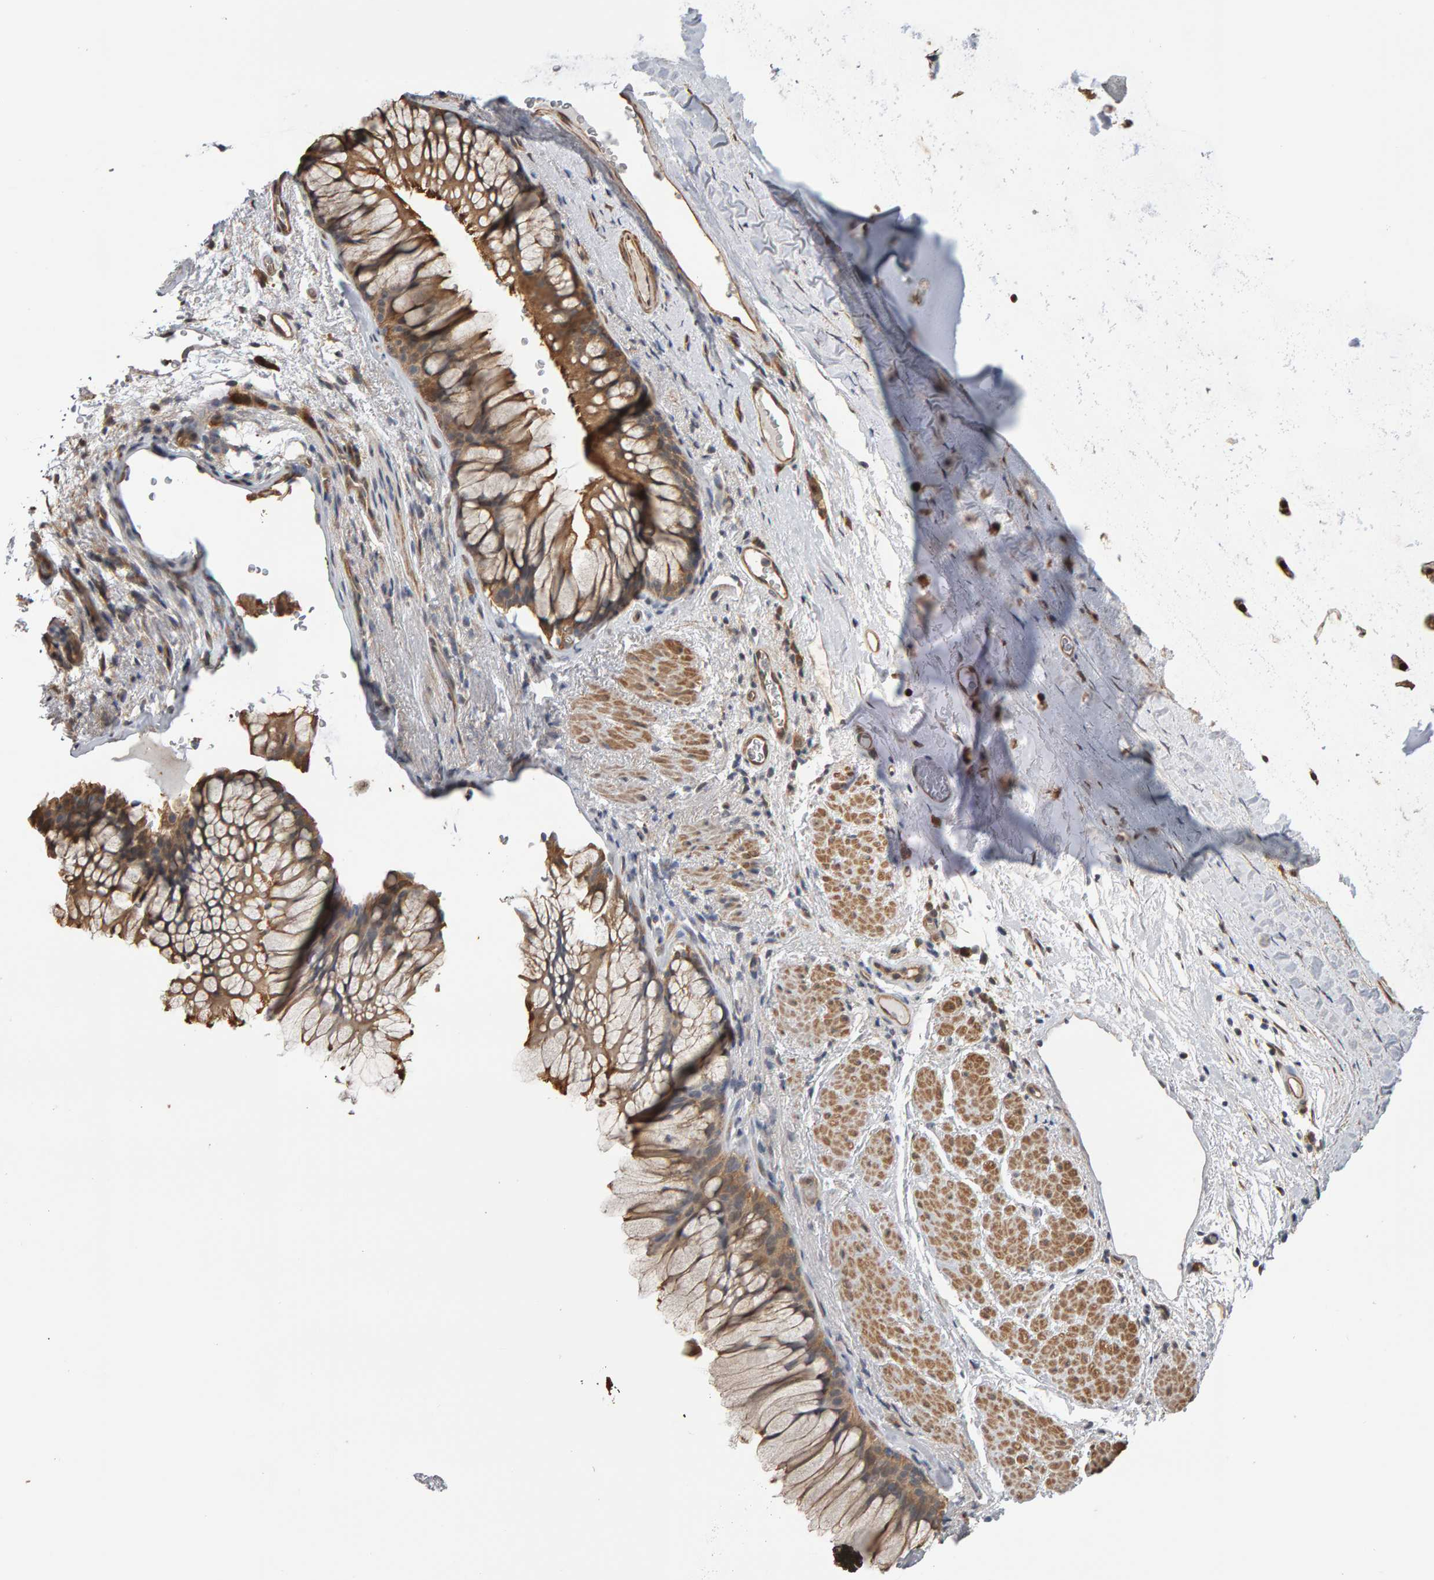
{"staining": {"intensity": "moderate", "quantity": ">75%", "location": "cytoplasmic/membranous"}, "tissue": "bronchus", "cell_type": "Respiratory epithelial cells", "image_type": "normal", "snomed": [{"axis": "morphology", "description": "Normal tissue, NOS"}, {"axis": "topography", "description": "Cartilage tissue"}, {"axis": "topography", "description": "Bronchus"}], "caption": "Protein staining demonstrates moderate cytoplasmic/membranous positivity in about >75% of respiratory epithelial cells in benign bronchus. The staining was performed using DAB to visualize the protein expression in brown, while the nuclei were stained in blue with hematoxylin (Magnification: 20x).", "gene": "COASY", "patient": {"sex": "female", "age": 53}}